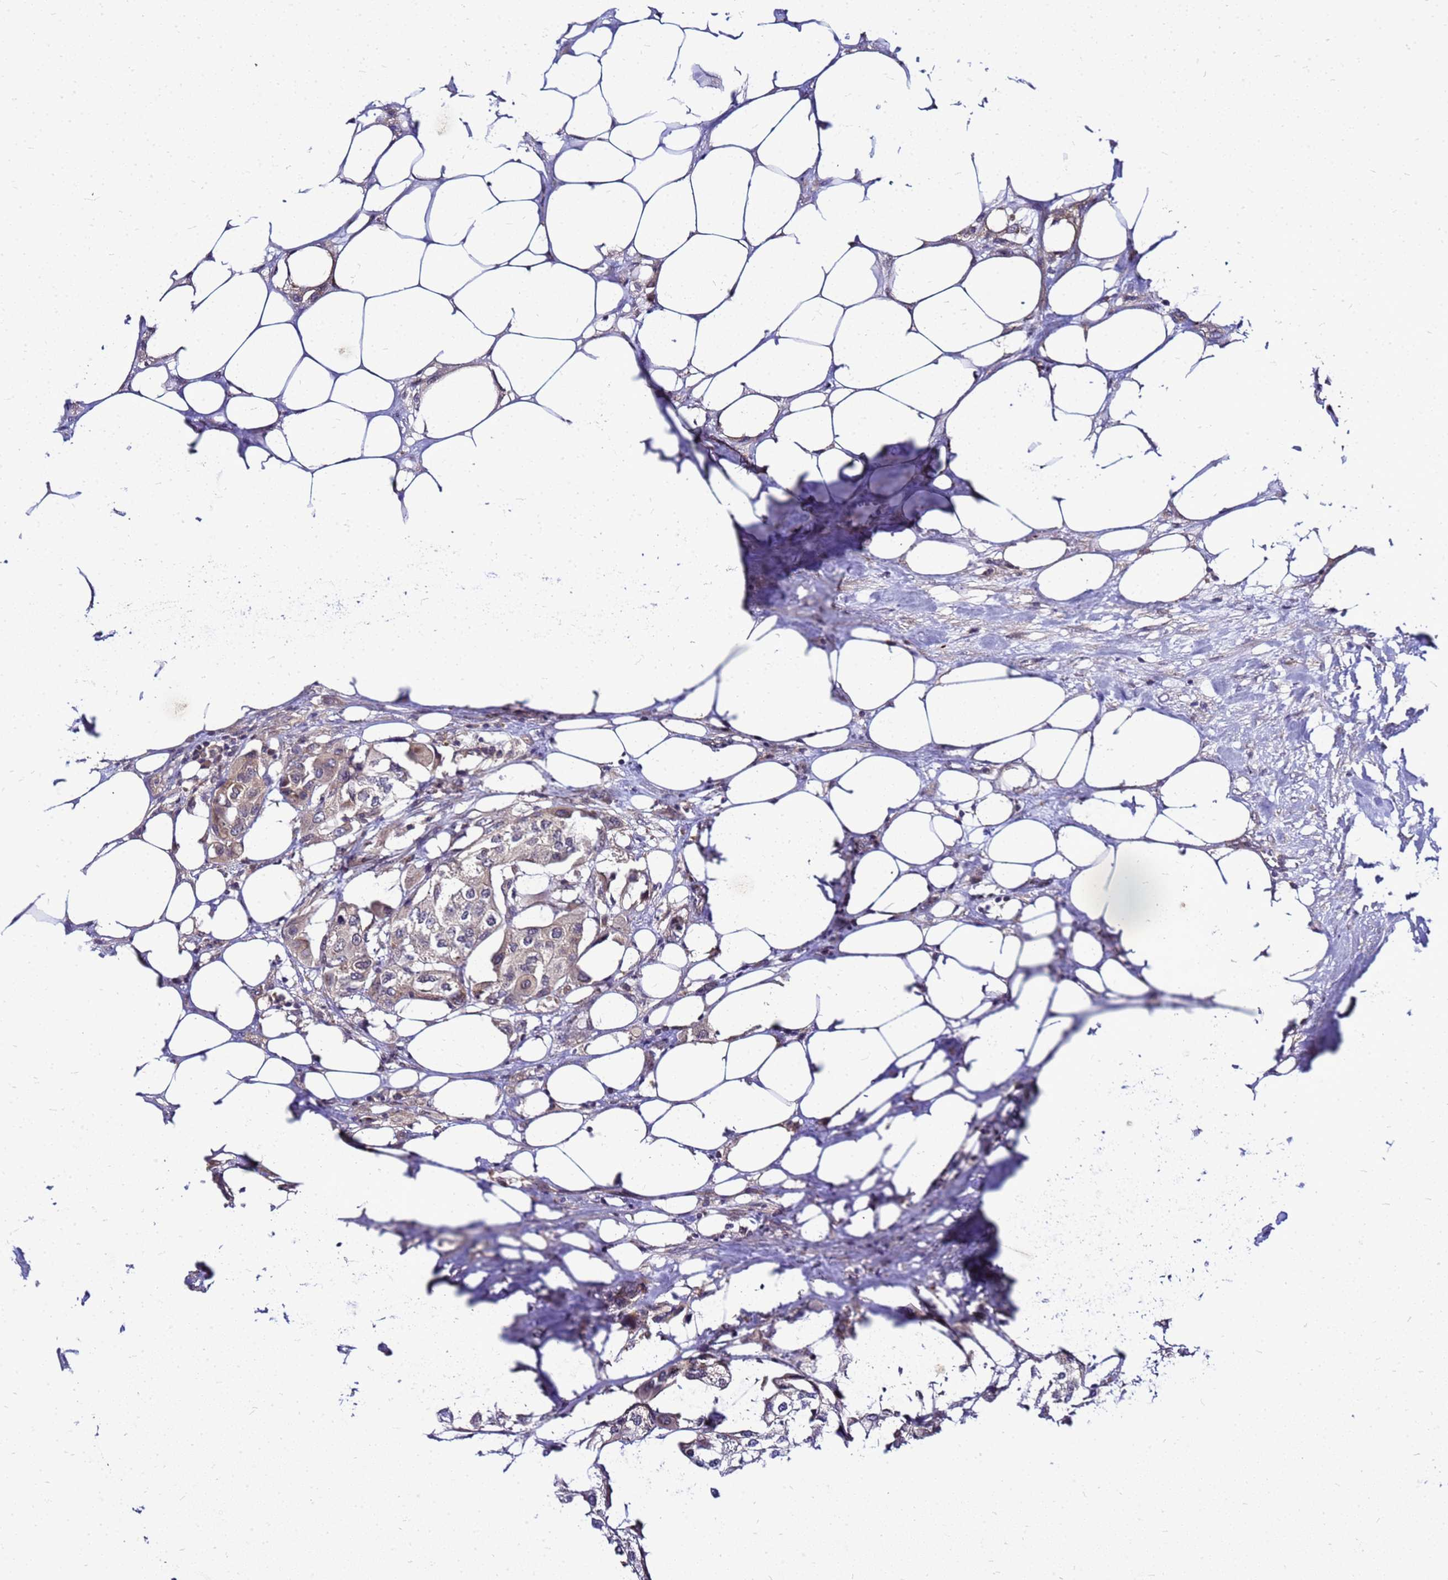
{"staining": {"intensity": "weak", "quantity": "<25%", "location": "cytoplasmic/membranous"}, "tissue": "urothelial cancer", "cell_type": "Tumor cells", "image_type": "cancer", "snomed": [{"axis": "morphology", "description": "Urothelial carcinoma, High grade"}, {"axis": "topography", "description": "Urinary bladder"}], "caption": "Tumor cells show no significant positivity in urothelial carcinoma (high-grade).", "gene": "SAT1", "patient": {"sex": "male", "age": 64}}